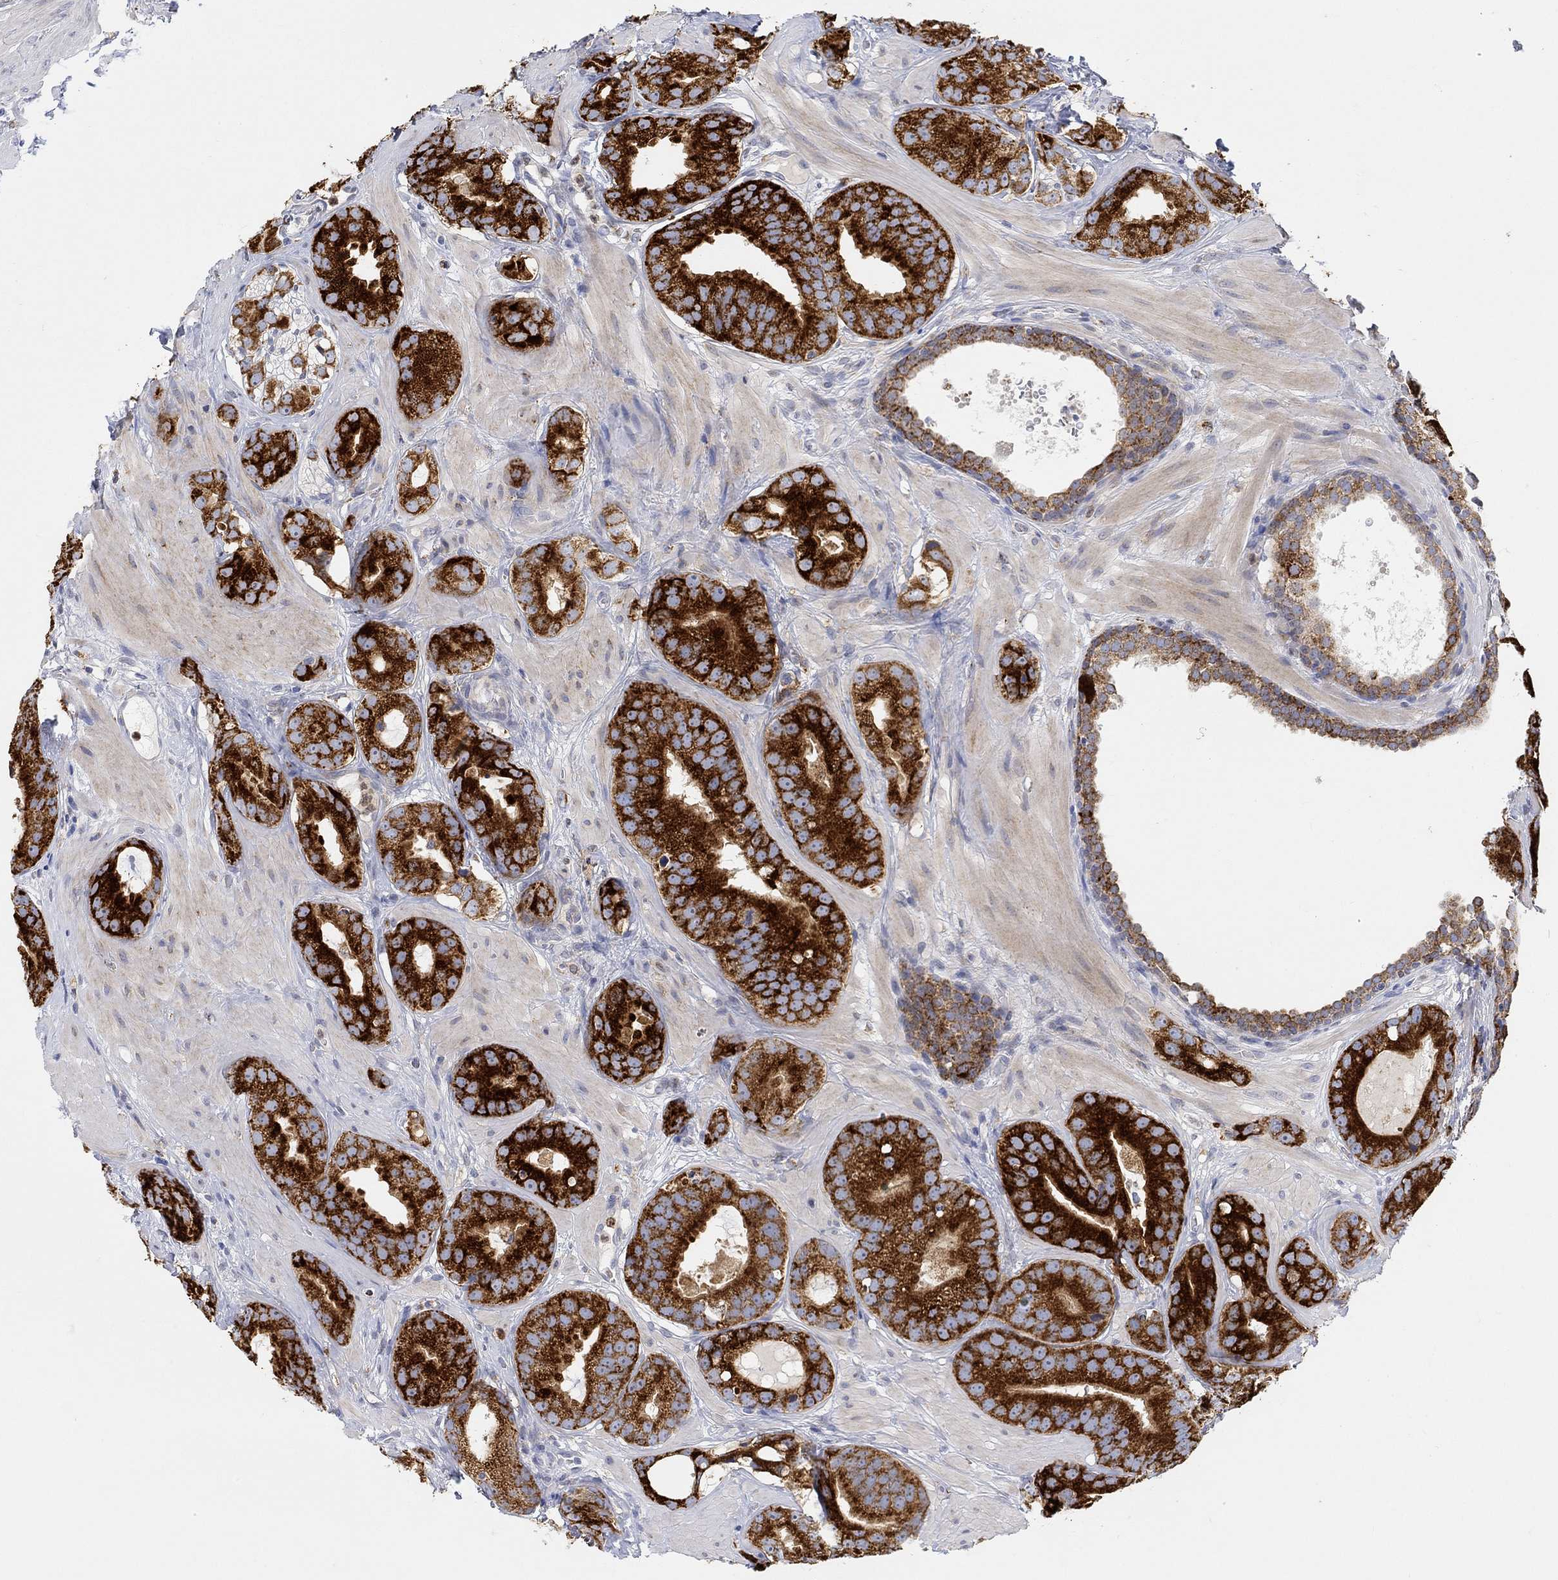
{"staining": {"intensity": "strong", "quantity": ">75%", "location": "cytoplasmic/membranous"}, "tissue": "prostate cancer", "cell_type": "Tumor cells", "image_type": "cancer", "snomed": [{"axis": "morphology", "description": "Adenocarcinoma, NOS"}, {"axis": "topography", "description": "Prostate"}], "caption": "Brown immunohistochemical staining in human prostate cancer demonstrates strong cytoplasmic/membranous expression in about >75% of tumor cells.", "gene": "ACSL1", "patient": {"sex": "male", "age": 69}}